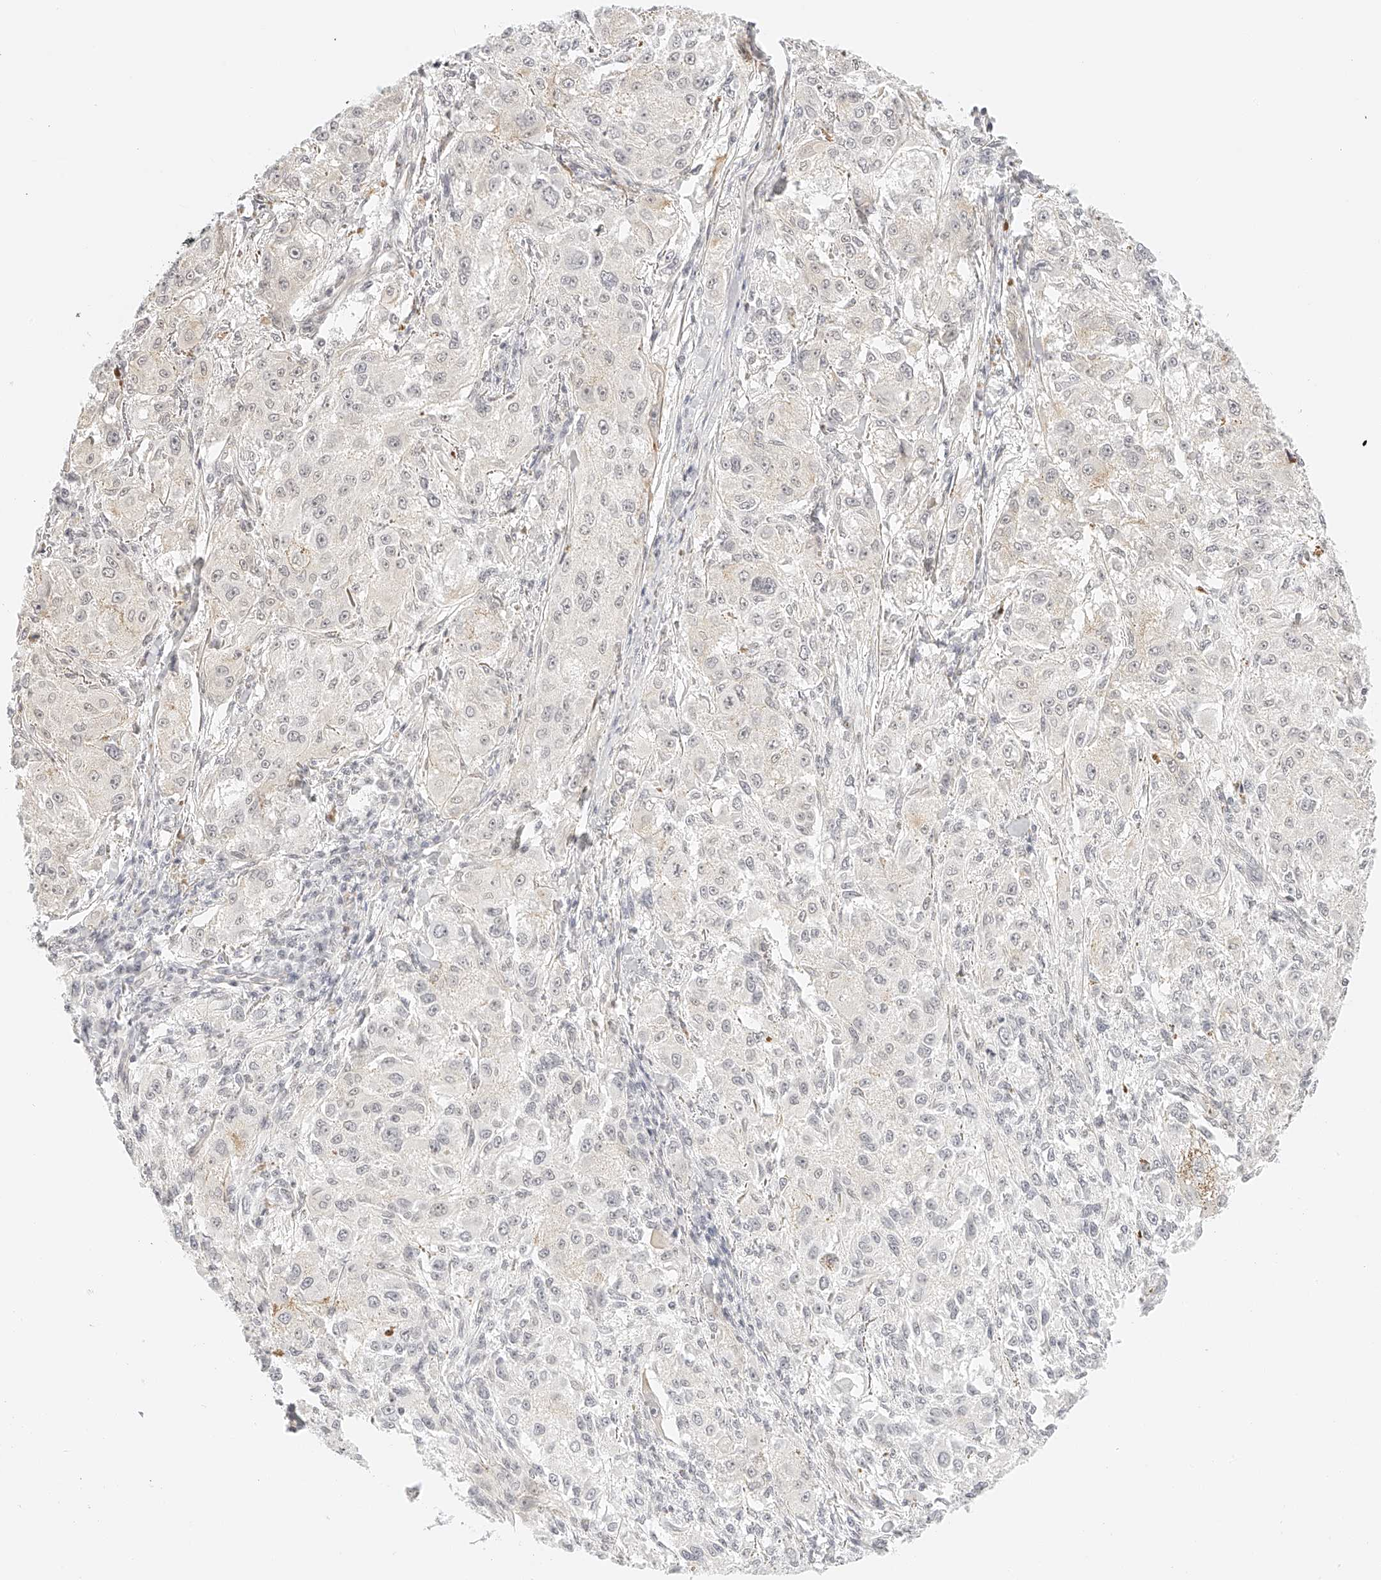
{"staining": {"intensity": "negative", "quantity": "none", "location": "none"}, "tissue": "melanoma", "cell_type": "Tumor cells", "image_type": "cancer", "snomed": [{"axis": "morphology", "description": "Necrosis, NOS"}, {"axis": "morphology", "description": "Malignant melanoma, NOS"}, {"axis": "topography", "description": "Skin"}], "caption": "Melanoma was stained to show a protein in brown. There is no significant positivity in tumor cells.", "gene": "ZFP69", "patient": {"sex": "female", "age": 87}}